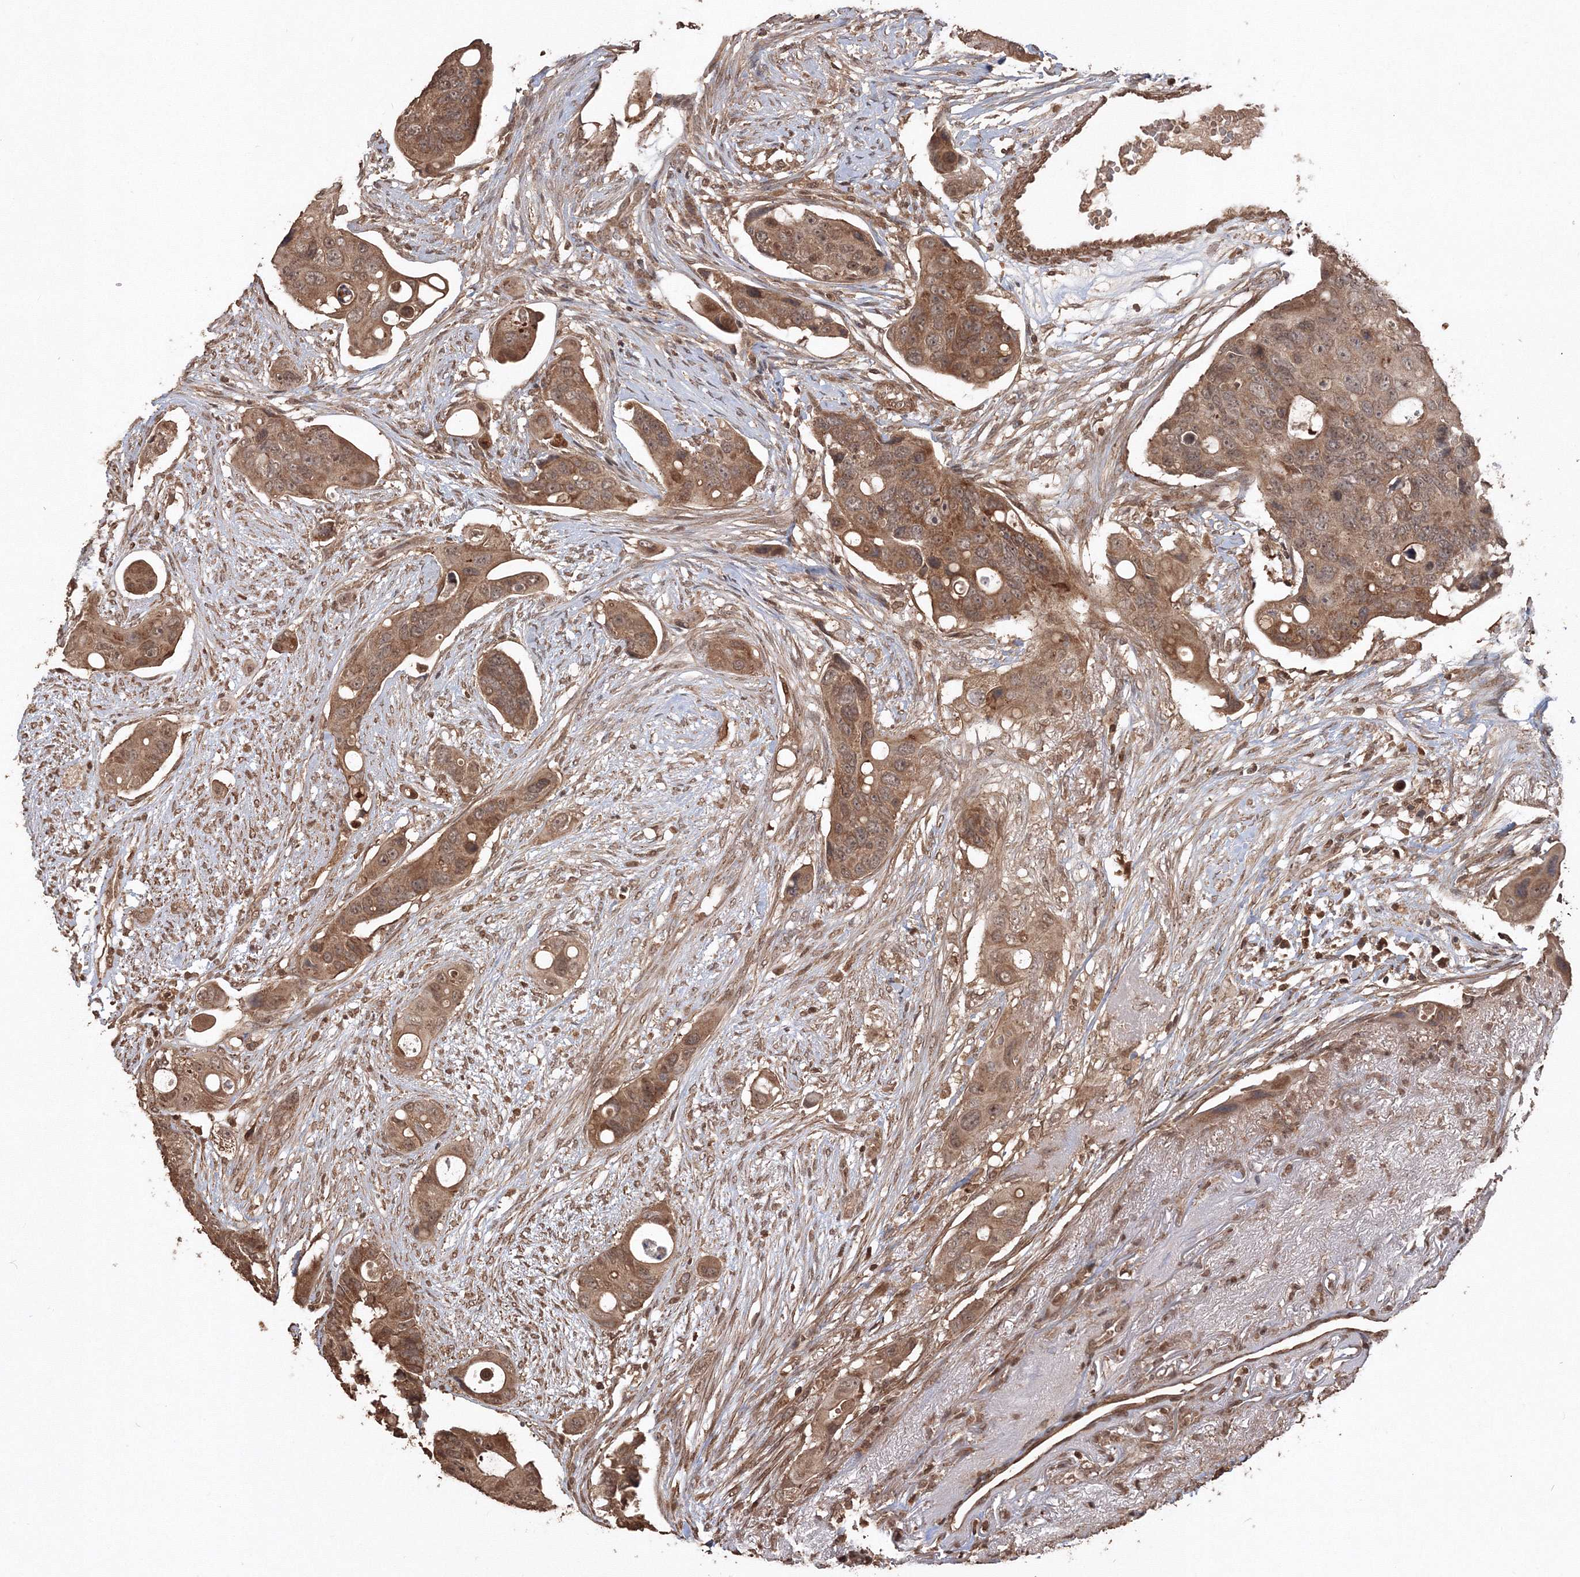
{"staining": {"intensity": "moderate", "quantity": ">75%", "location": "cytoplasmic/membranous,nuclear"}, "tissue": "colorectal cancer", "cell_type": "Tumor cells", "image_type": "cancer", "snomed": [{"axis": "morphology", "description": "Adenocarcinoma, NOS"}, {"axis": "topography", "description": "Colon"}], "caption": "Colorectal cancer stained for a protein (brown) shows moderate cytoplasmic/membranous and nuclear positive expression in about >75% of tumor cells.", "gene": "CCDC122", "patient": {"sex": "female", "age": 57}}